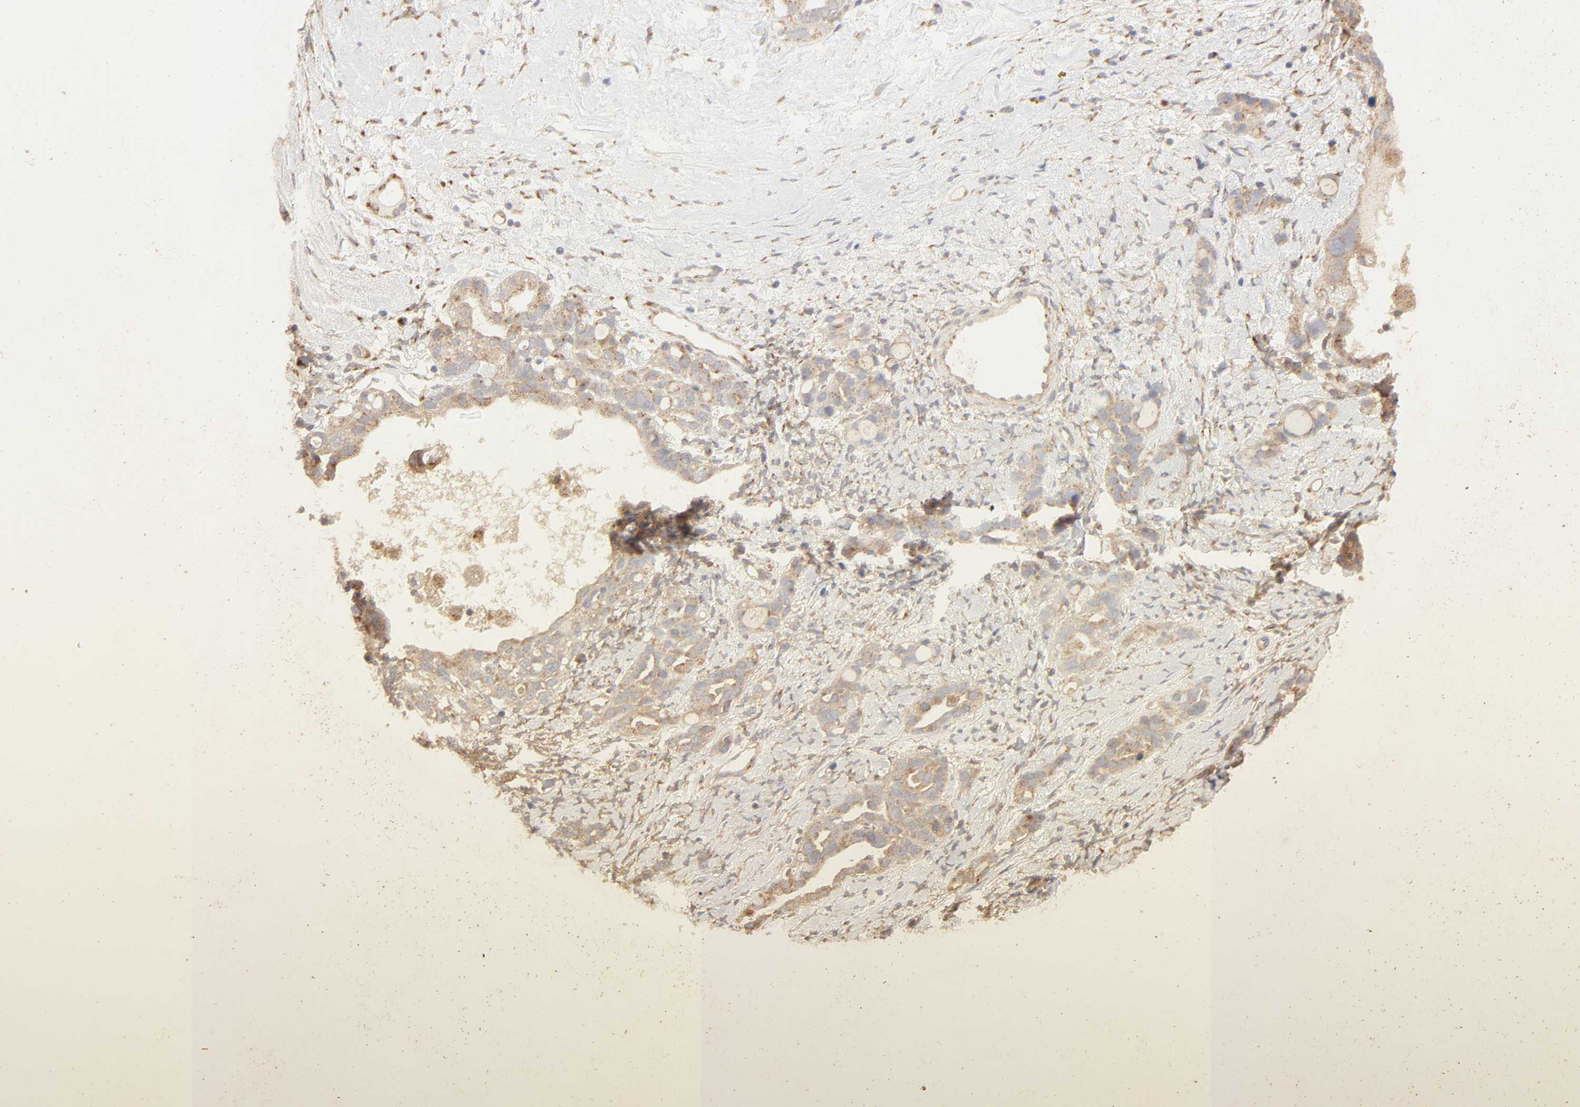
{"staining": {"intensity": "moderate", "quantity": ">75%", "location": "cytoplasmic/membranous"}, "tissue": "ovarian cancer", "cell_type": "Tumor cells", "image_type": "cancer", "snomed": [{"axis": "morphology", "description": "Cystadenocarcinoma, serous, NOS"}, {"axis": "topography", "description": "Ovary"}], "caption": "Ovarian serous cystadenocarcinoma tissue demonstrates moderate cytoplasmic/membranous staining in about >75% of tumor cells, visualized by immunohistochemistry.", "gene": "EPS8", "patient": {"sex": "female", "age": 66}}